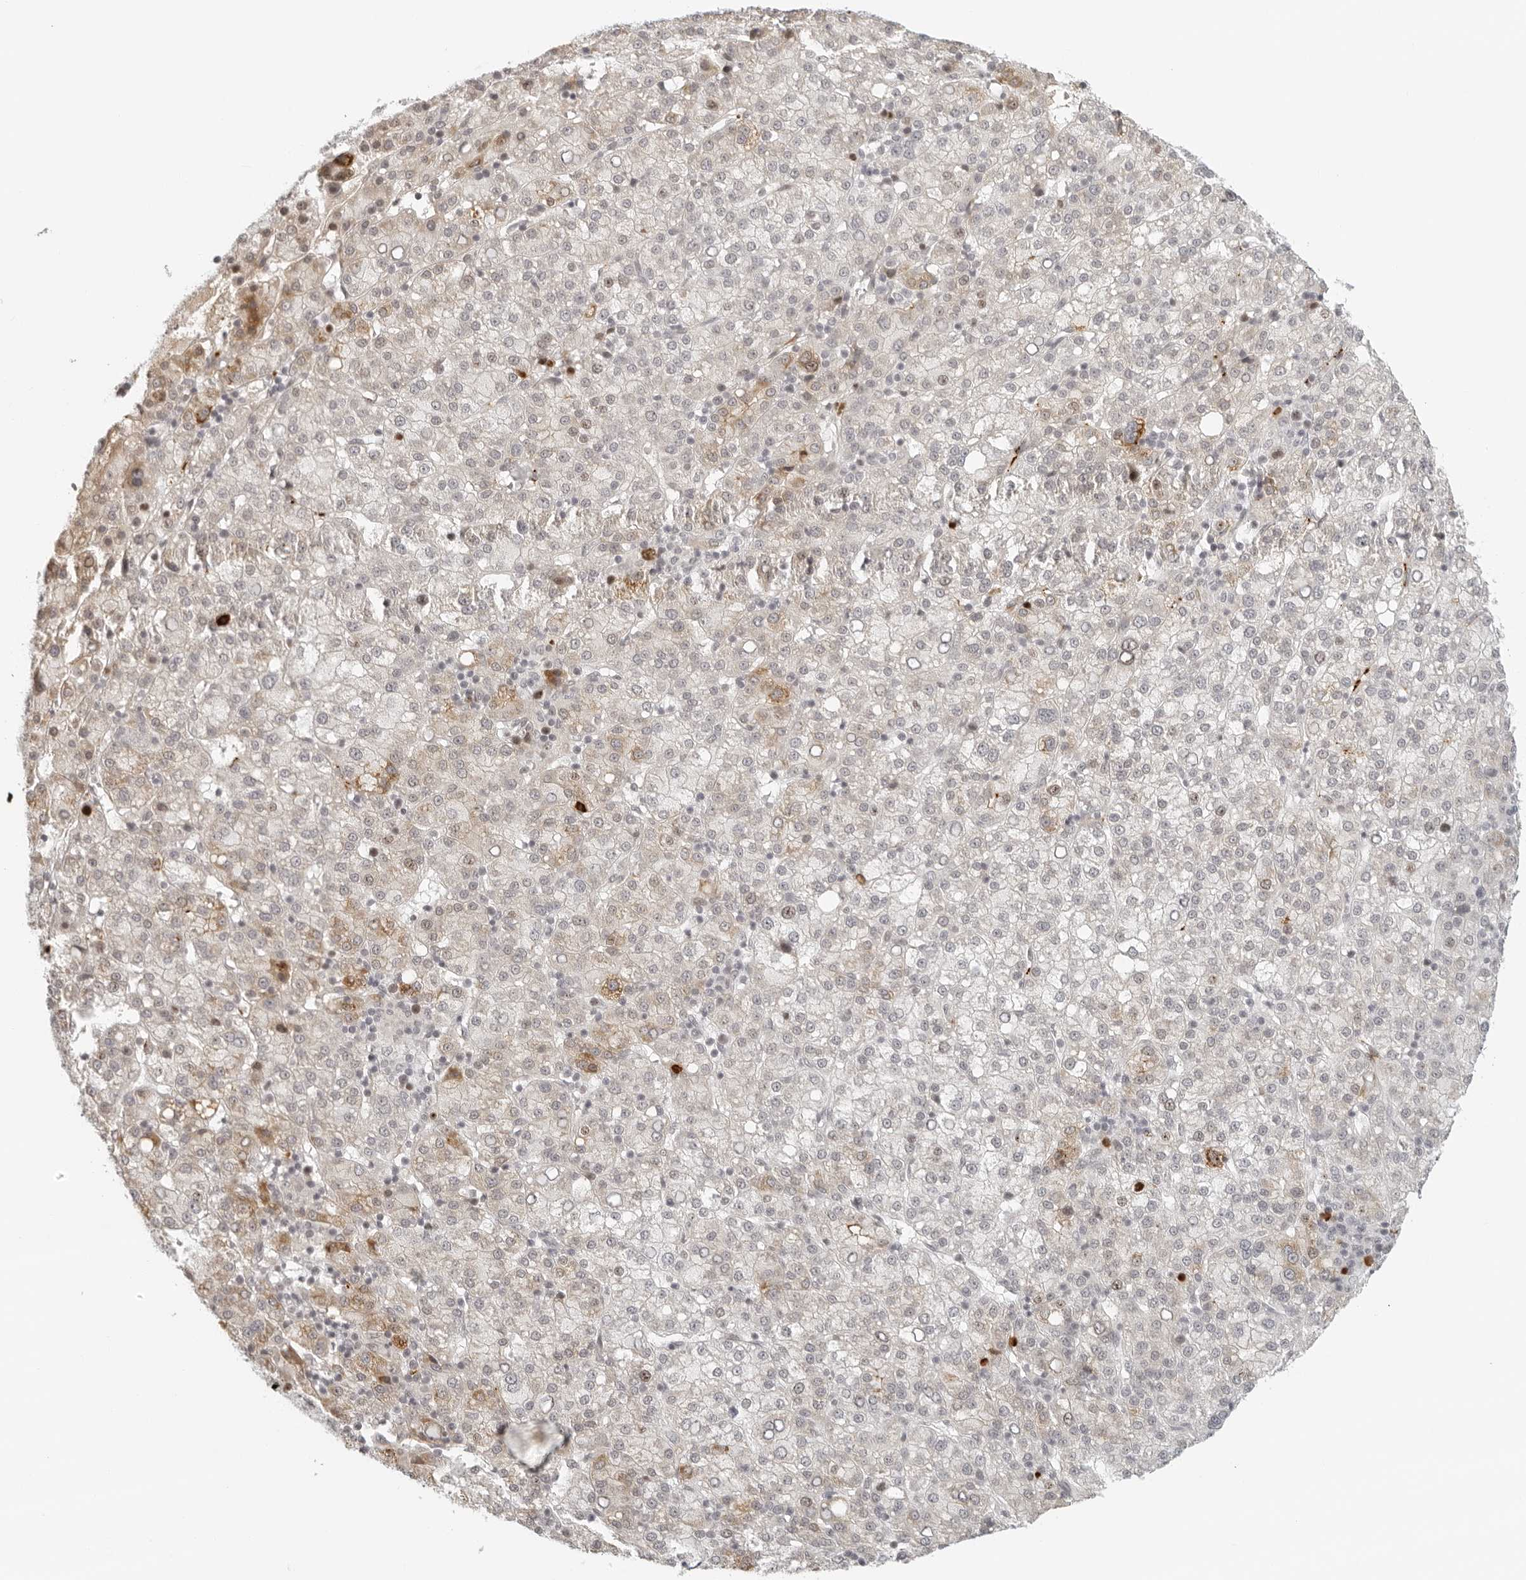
{"staining": {"intensity": "weak", "quantity": "<25%", "location": "cytoplasmic/membranous,nuclear"}, "tissue": "liver cancer", "cell_type": "Tumor cells", "image_type": "cancer", "snomed": [{"axis": "morphology", "description": "Carcinoma, Hepatocellular, NOS"}, {"axis": "topography", "description": "Liver"}], "caption": "This is an immunohistochemistry (IHC) histopathology image of human liver cancer. There is no staining in tumor cells.", "gene": "ZNF678", "patient": {"sex": "female", "age": 58}}